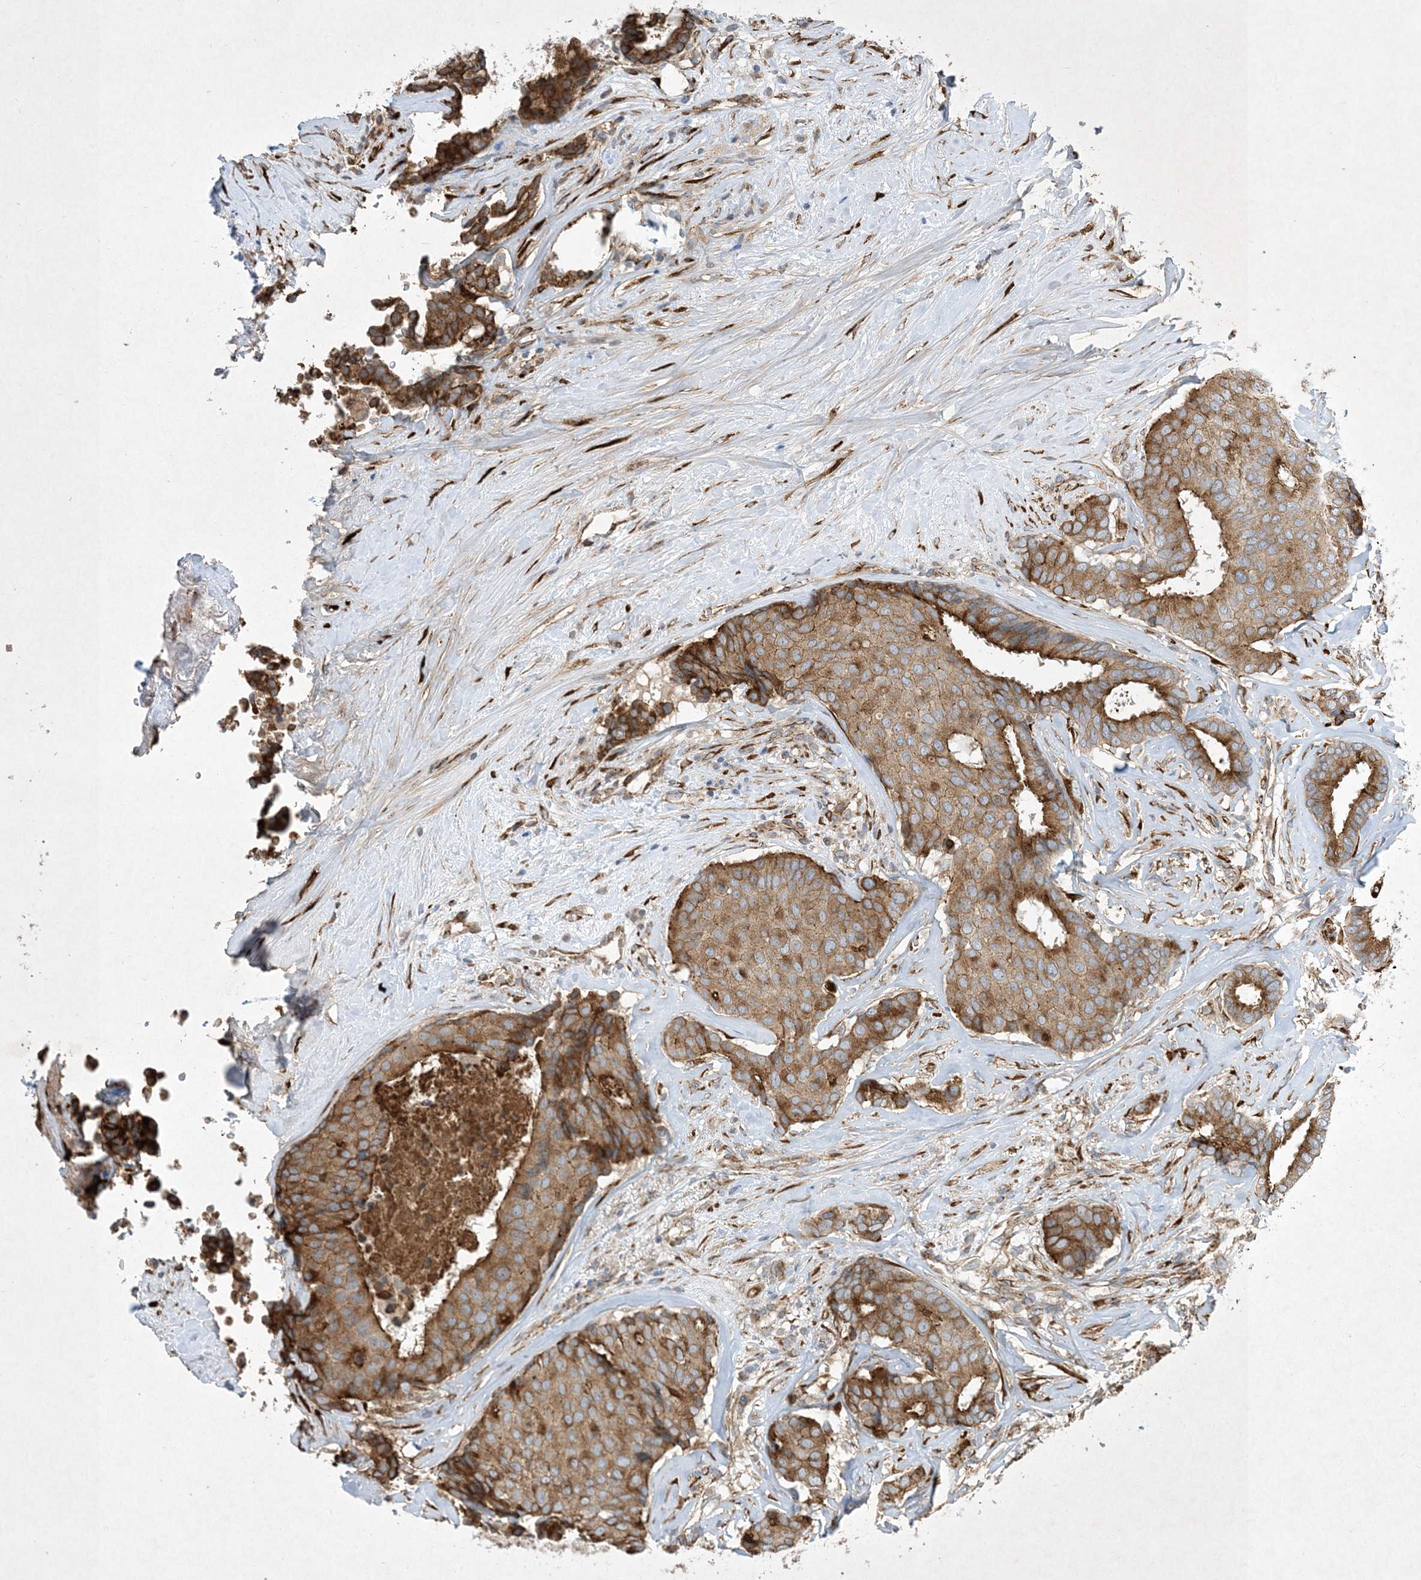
{"staining": {"intensity": "moderate", "quantity": ">75%", "location": "cytoplasmic/membranous"}, "tissue": "breast cancer", "cell_type": "Tumor cells", "image_type": "cancer", "snomed": [{"axis": "morphology", "description": "Duct carcinoma"}, {"axis": "topography", "description": "Breast"}], "caption": "High-magnification brightfield microscopy of intraductal carcinoma (breast) stained with DAB (3,3'-diaminobenzidine) (brown) and counterstained with hematoxylin (blue). tumor cells exhibit moderate cytoplasmic/membranous expression is identified in about>75% of cells. The staining was performed using DAB, with brown indicating positive protein expression. Nuclei are stained blue with hematoxylin.", "gene": "OTOP1", "patient": {"sex": "female", "age": 75}}